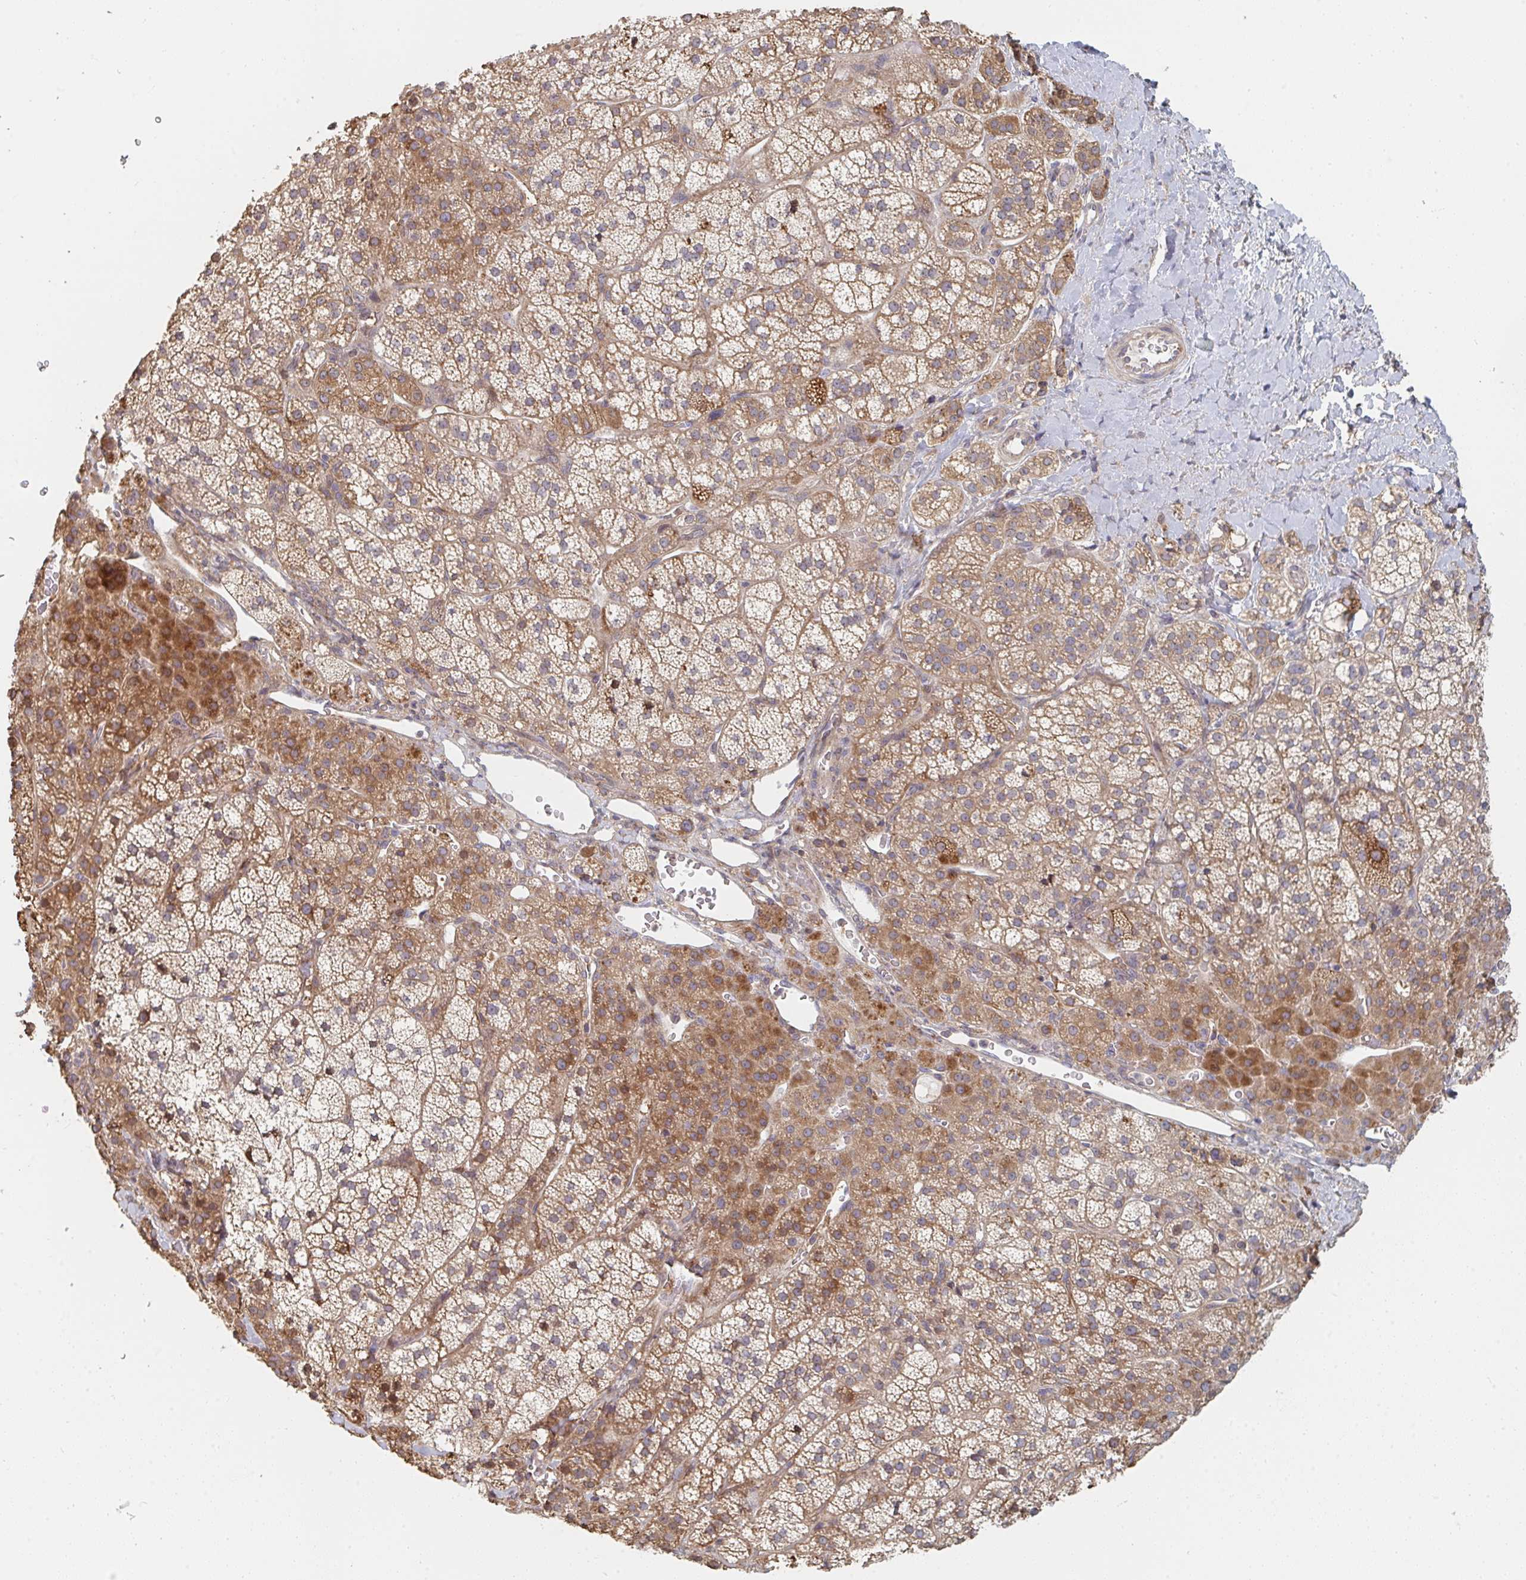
{"staining": {"intensity": "moderate", "quantity": ">75%", "location": "cytoplasmic/membranous"}, "tissue": "adrenal gland", "cell_type": "Glandular cells", "image_type": "normal", "snomed": [{"axis": "morphology", "description": "Normal tissue, NOS"}, {"axis": "topography", "description": "Adrenal gland"}], "caption": "Immunohistochemistry (IHC) (DAB (3,3'-diaminobenzidine)) staining of benign adrenal gland demonstrates moderate cytoplasmic/membranous protein staining in about >75% of glandular cells. (IHC, brightfield microscopy, high magnification).", "gene": "PTEN", "patient": {"sex": "female", "age": 60}}